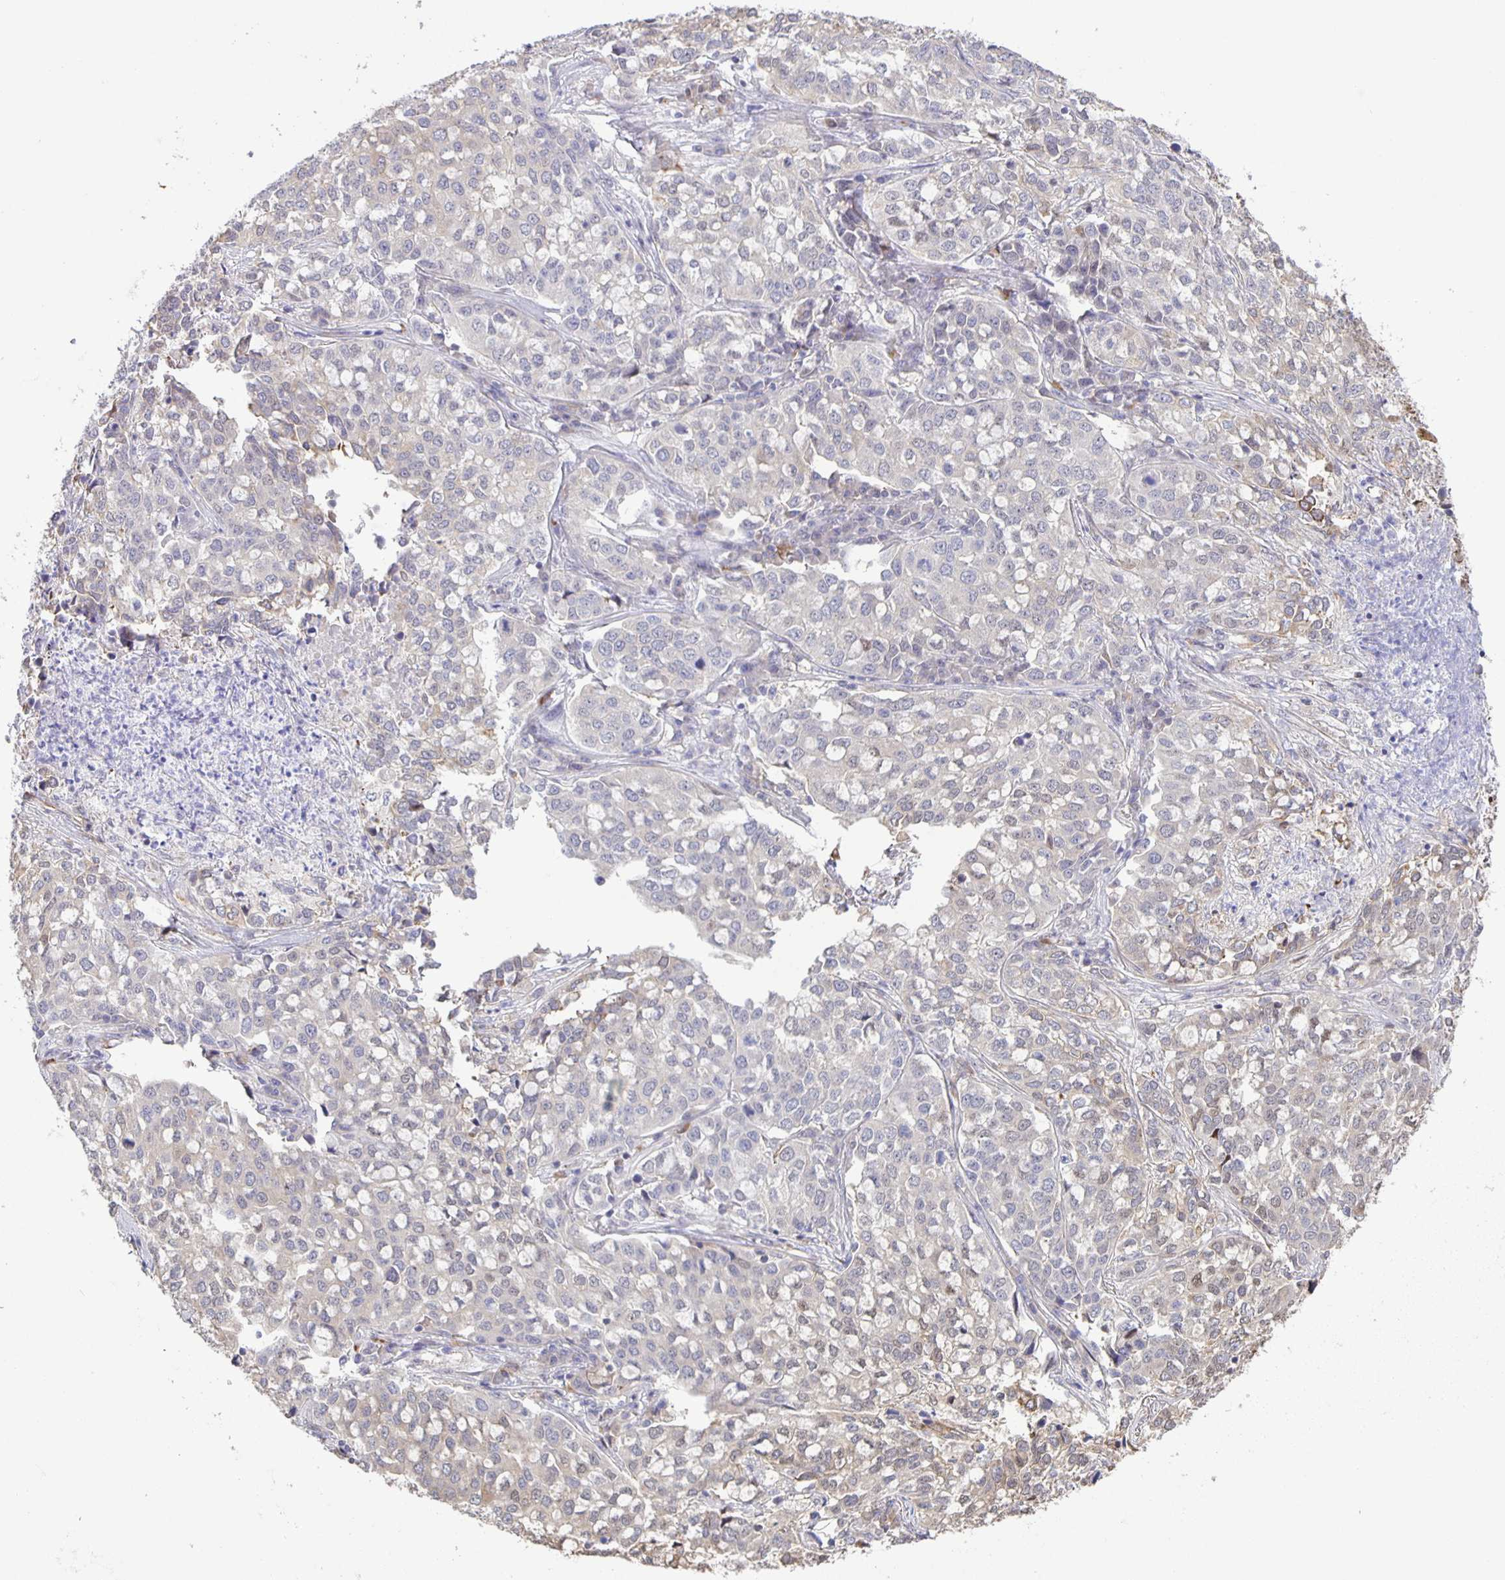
{"staining": {"intensity": "weak", "quantity": "<25%", "location": "cytoplasmic/membranous"}, "tissue": "lung cancer", "cell_type": "Tumor cells", "image_type": "cancer", "snomed": [{"axis": "morphology", "description": "Adenocarcinoma, NOS"}, {"axis": "morphology", "description": "Adenocarcinoma, metastatic, NOS"}, {"axis": "topography", "description": "Lymph node"}, {"axis": "topography", "description": "Lung"}], "caption": "The immunohistochemistry (IHC) photomicrograph has no significant positivity in tumor cells of lung adenocarcinoma tissue.", "gene": "MAPK12", "patient": {"sex": "female", "age": 65}}